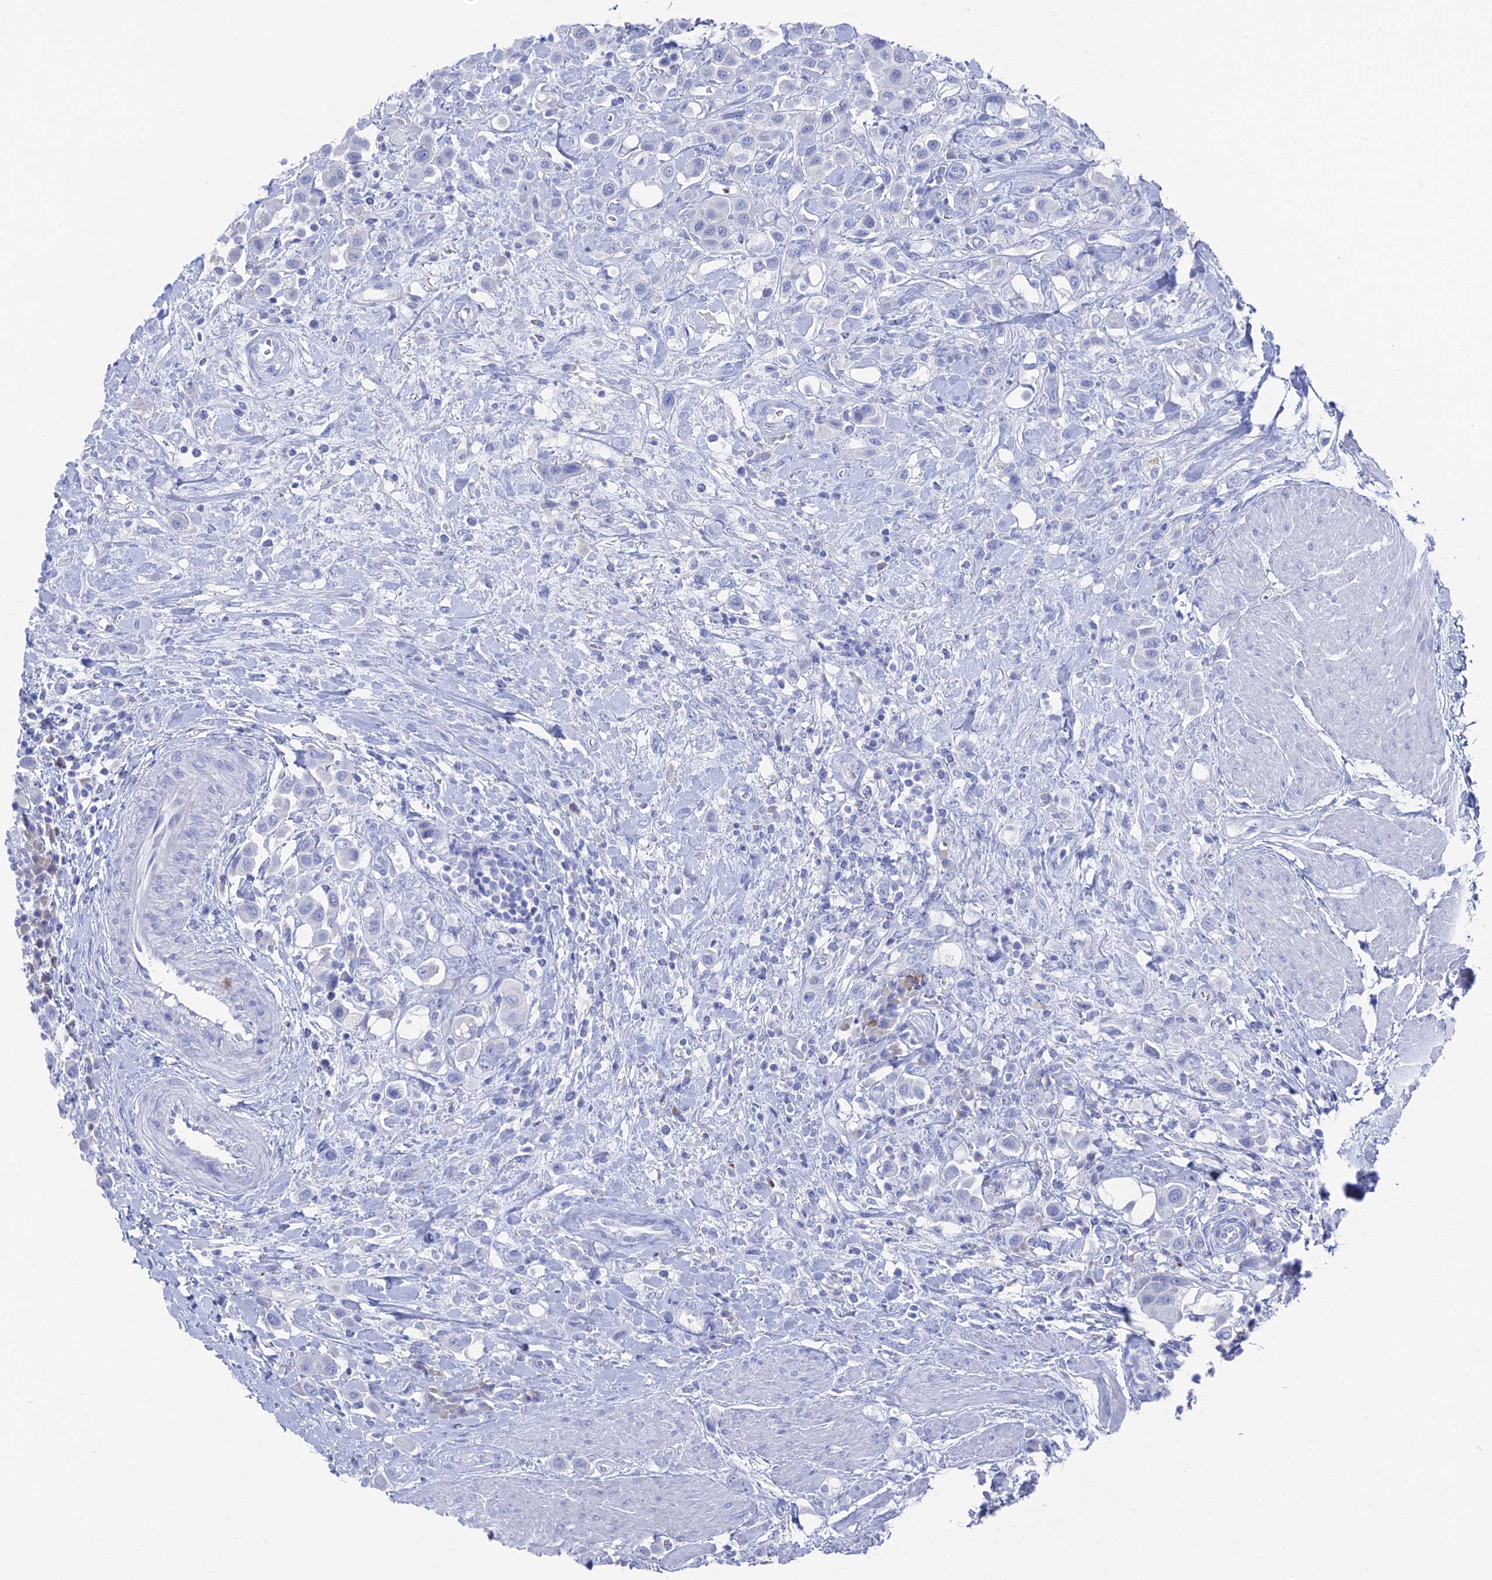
{"staining": {"intensity": "negative", "quantity": "none", "location": "none"}, "tissue": "urothelial cancer", "cell_type": "Tumor cells", "image_type": "cancer", "snomed": [{"axis": "morphology", "description": "Urothelial carcinoma, High grade"}, {"axis": "topography", "description": "Urinary bladder"}], "caption": "Photomicrograph shows no significant protein positivity in tumor cells of urothelial cancer.", "gene": "ENPP3", "patient": {"sex": "male", "age": 50}}